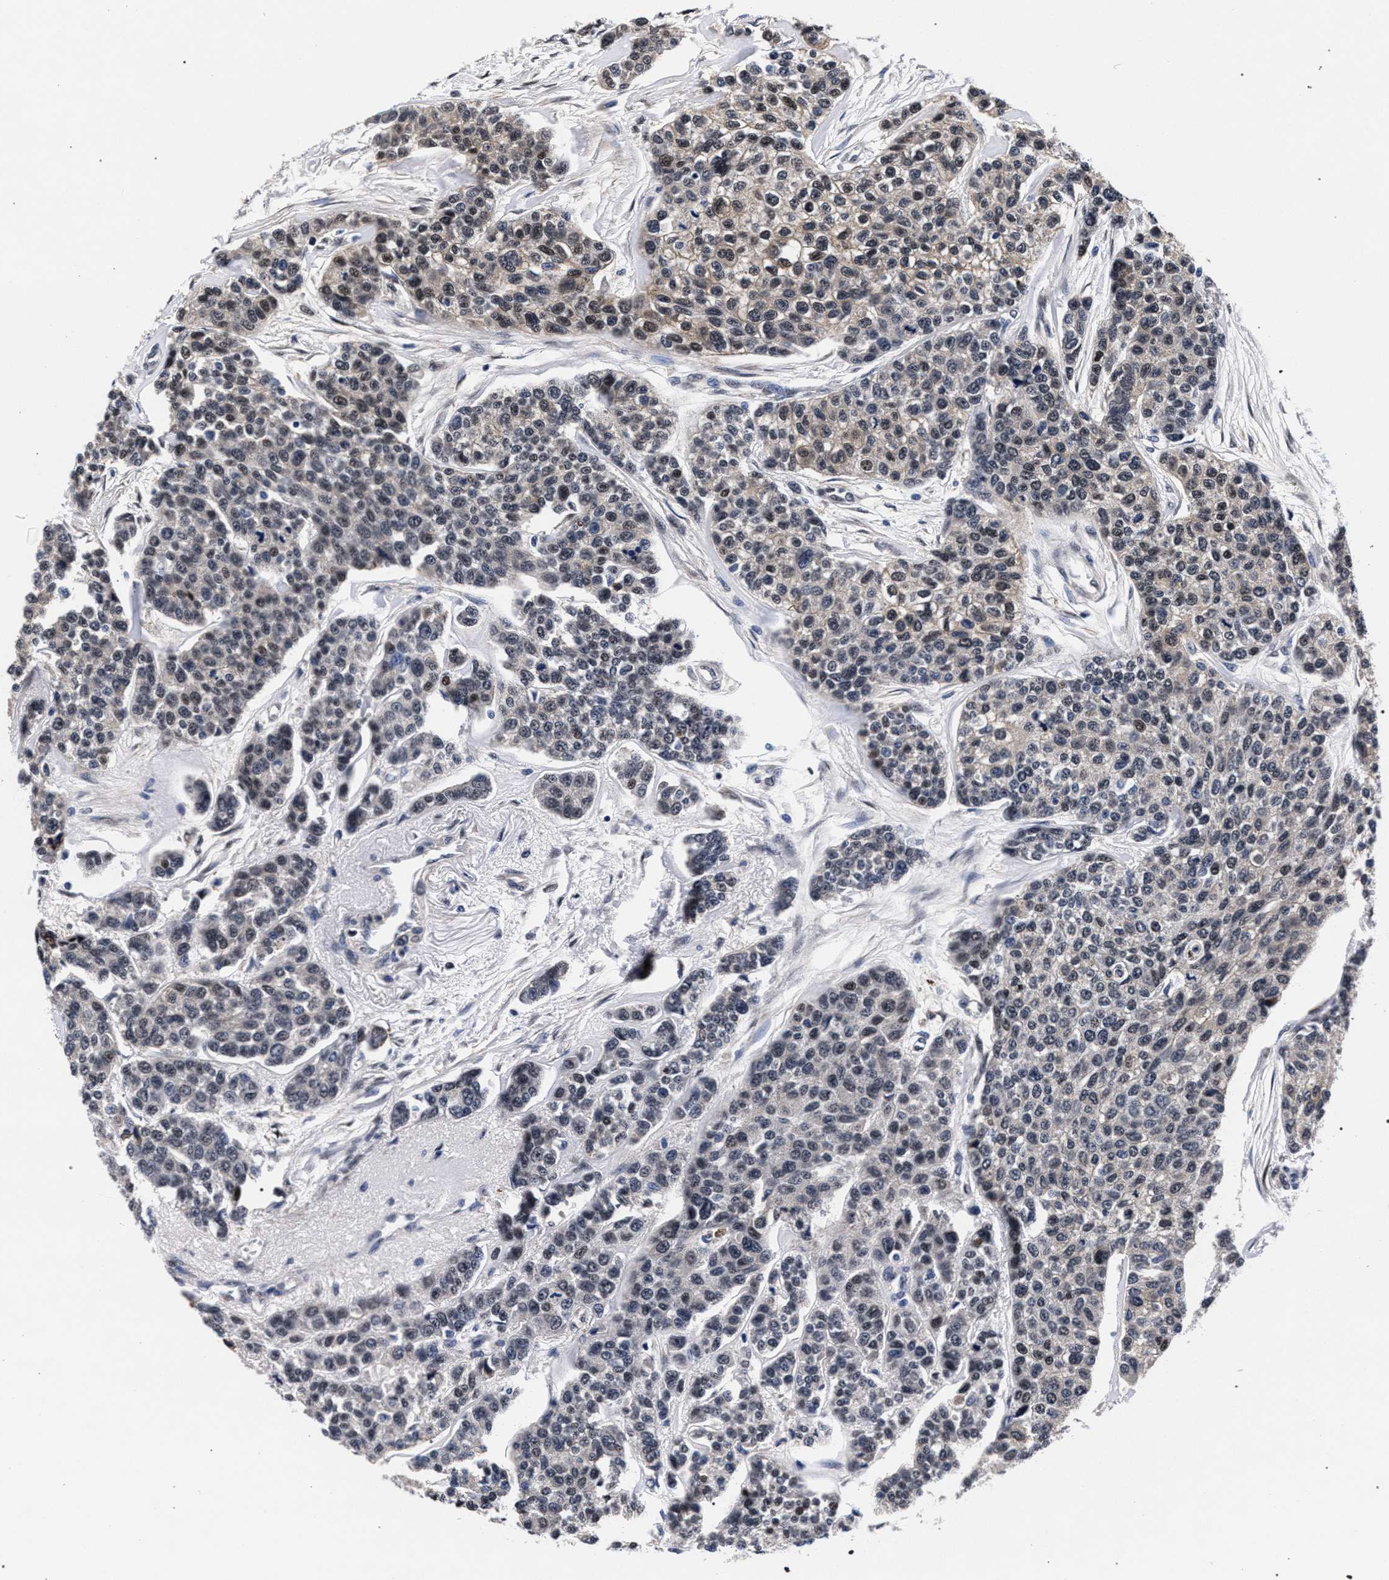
{"staining": {"intensity": "weak", "quantity": "<25%", "location": "cytoplasmic/membranous,nuclear"}, "tissue": "breast cancer", "cell_type": "Tumor cells", "image_type": "cancer", "snomed": [{"axis": "morphology", "description": "Duct carcinoma"}, {"axis": "topography", "description": "Breast"}], "caption": "Immunohistochemistry of breast cancer (intraductal carcinoma) demonstrates no staining in tumor cells.", "gene": "ZNF462", "patient": {"sex": "female", "age": 51}}